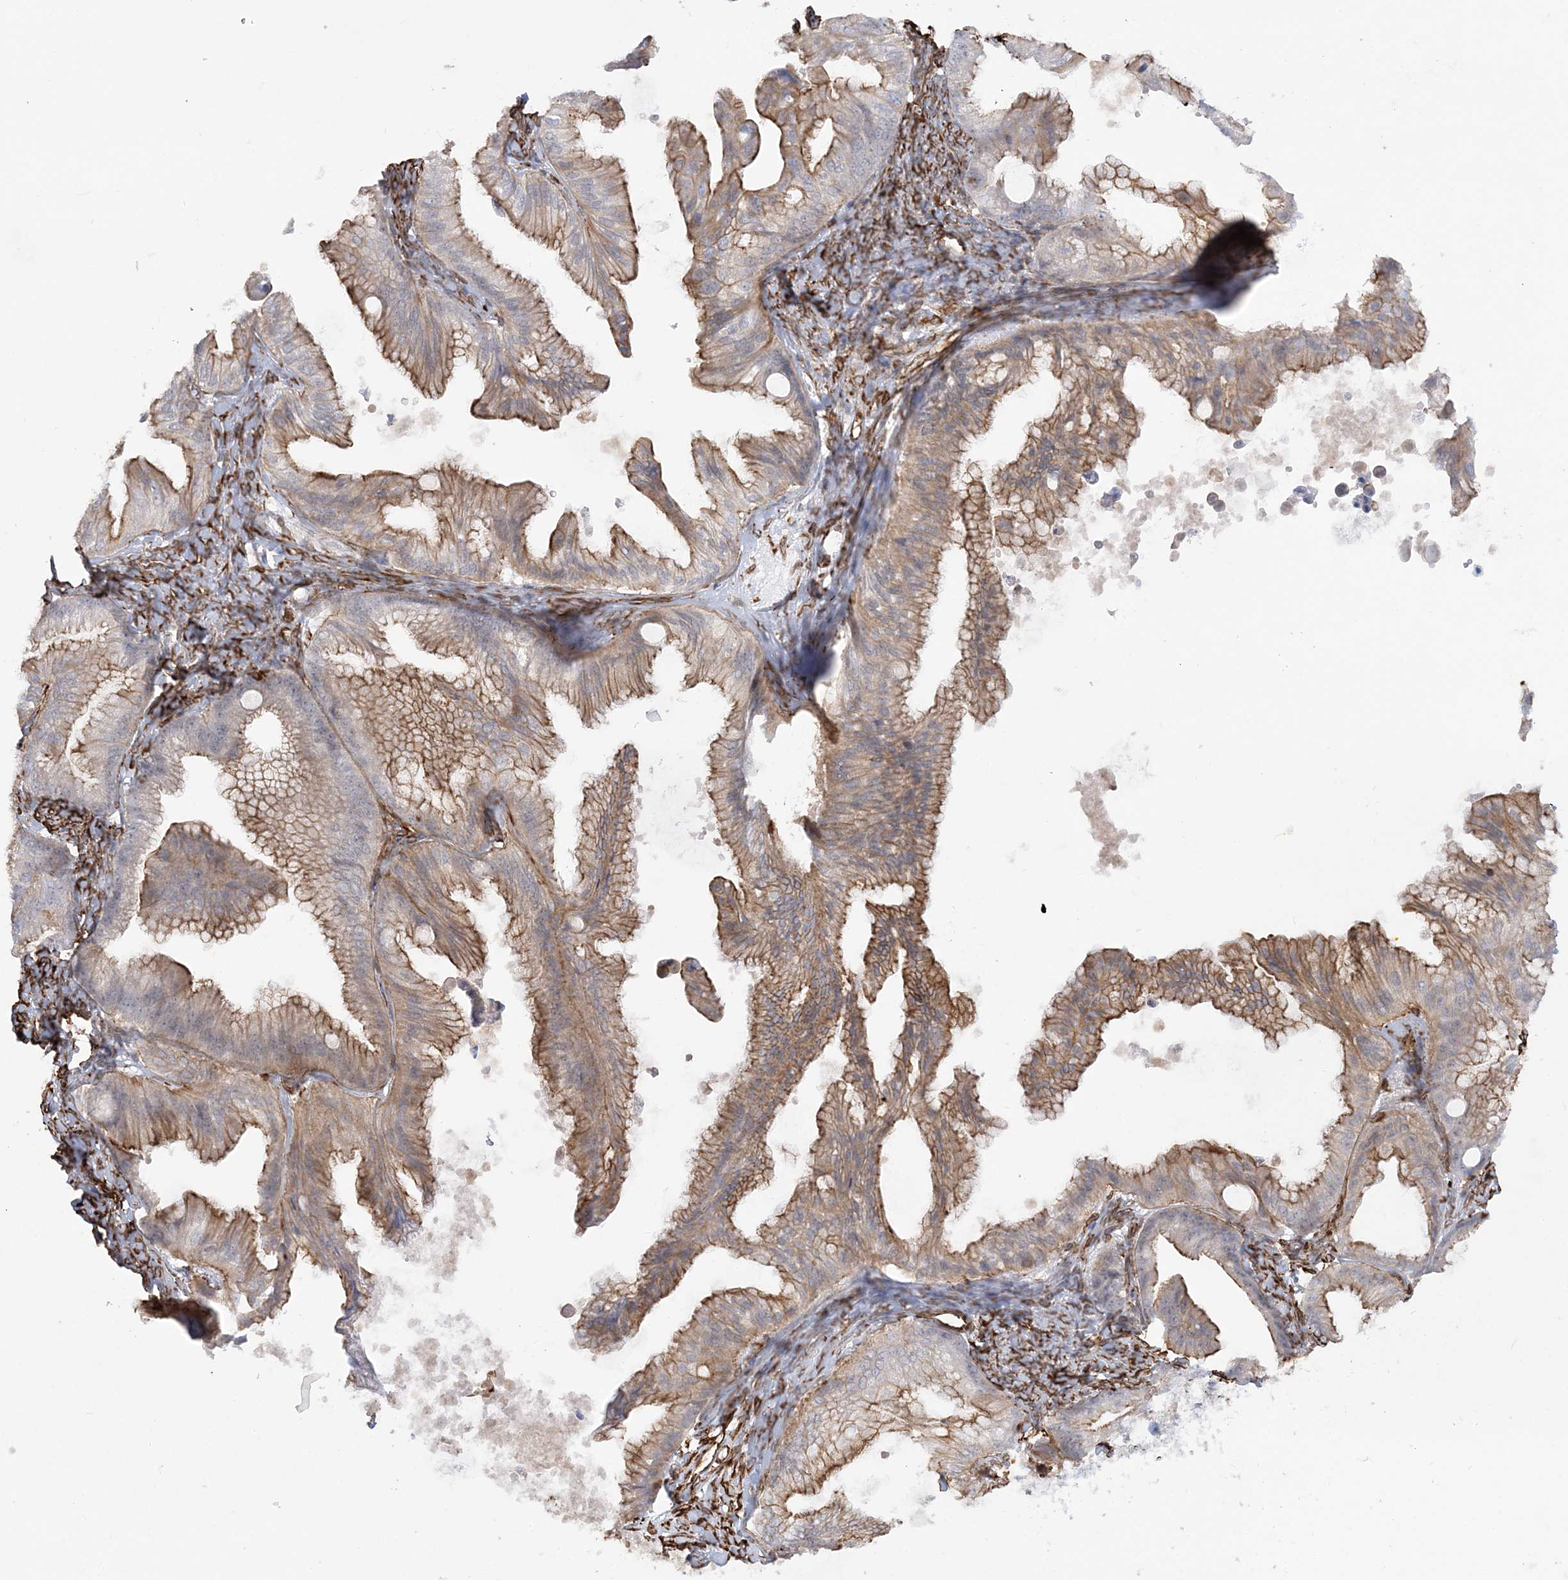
{"staining": {"intensity": "moderate", "quantity": "25%-75%", "location": "cytoplasmic/membranous"}, "tissue": "ovarian cancer", "cell_type": "Tumor cells", "image_type": "cancer", "snomed": [{"axis": "morphology", "description": "Cystadenocarcinoma, mucinous, NOS"}, {"axis": "topography", "description": "Ovary"}], "caption": "The immunohistochemical stain shows moderate cytoplasmic/membranous expression in tumor cells of ovarian cancer tissue. The staining is performed using DAB (3,3'-diaminobenzidine) brown chromogen to label protein expression. The nuclei are counter-stained blue using hematoxylin.", "gene": "SCLT1", "patient": {"sex": "female", "age": 71}}